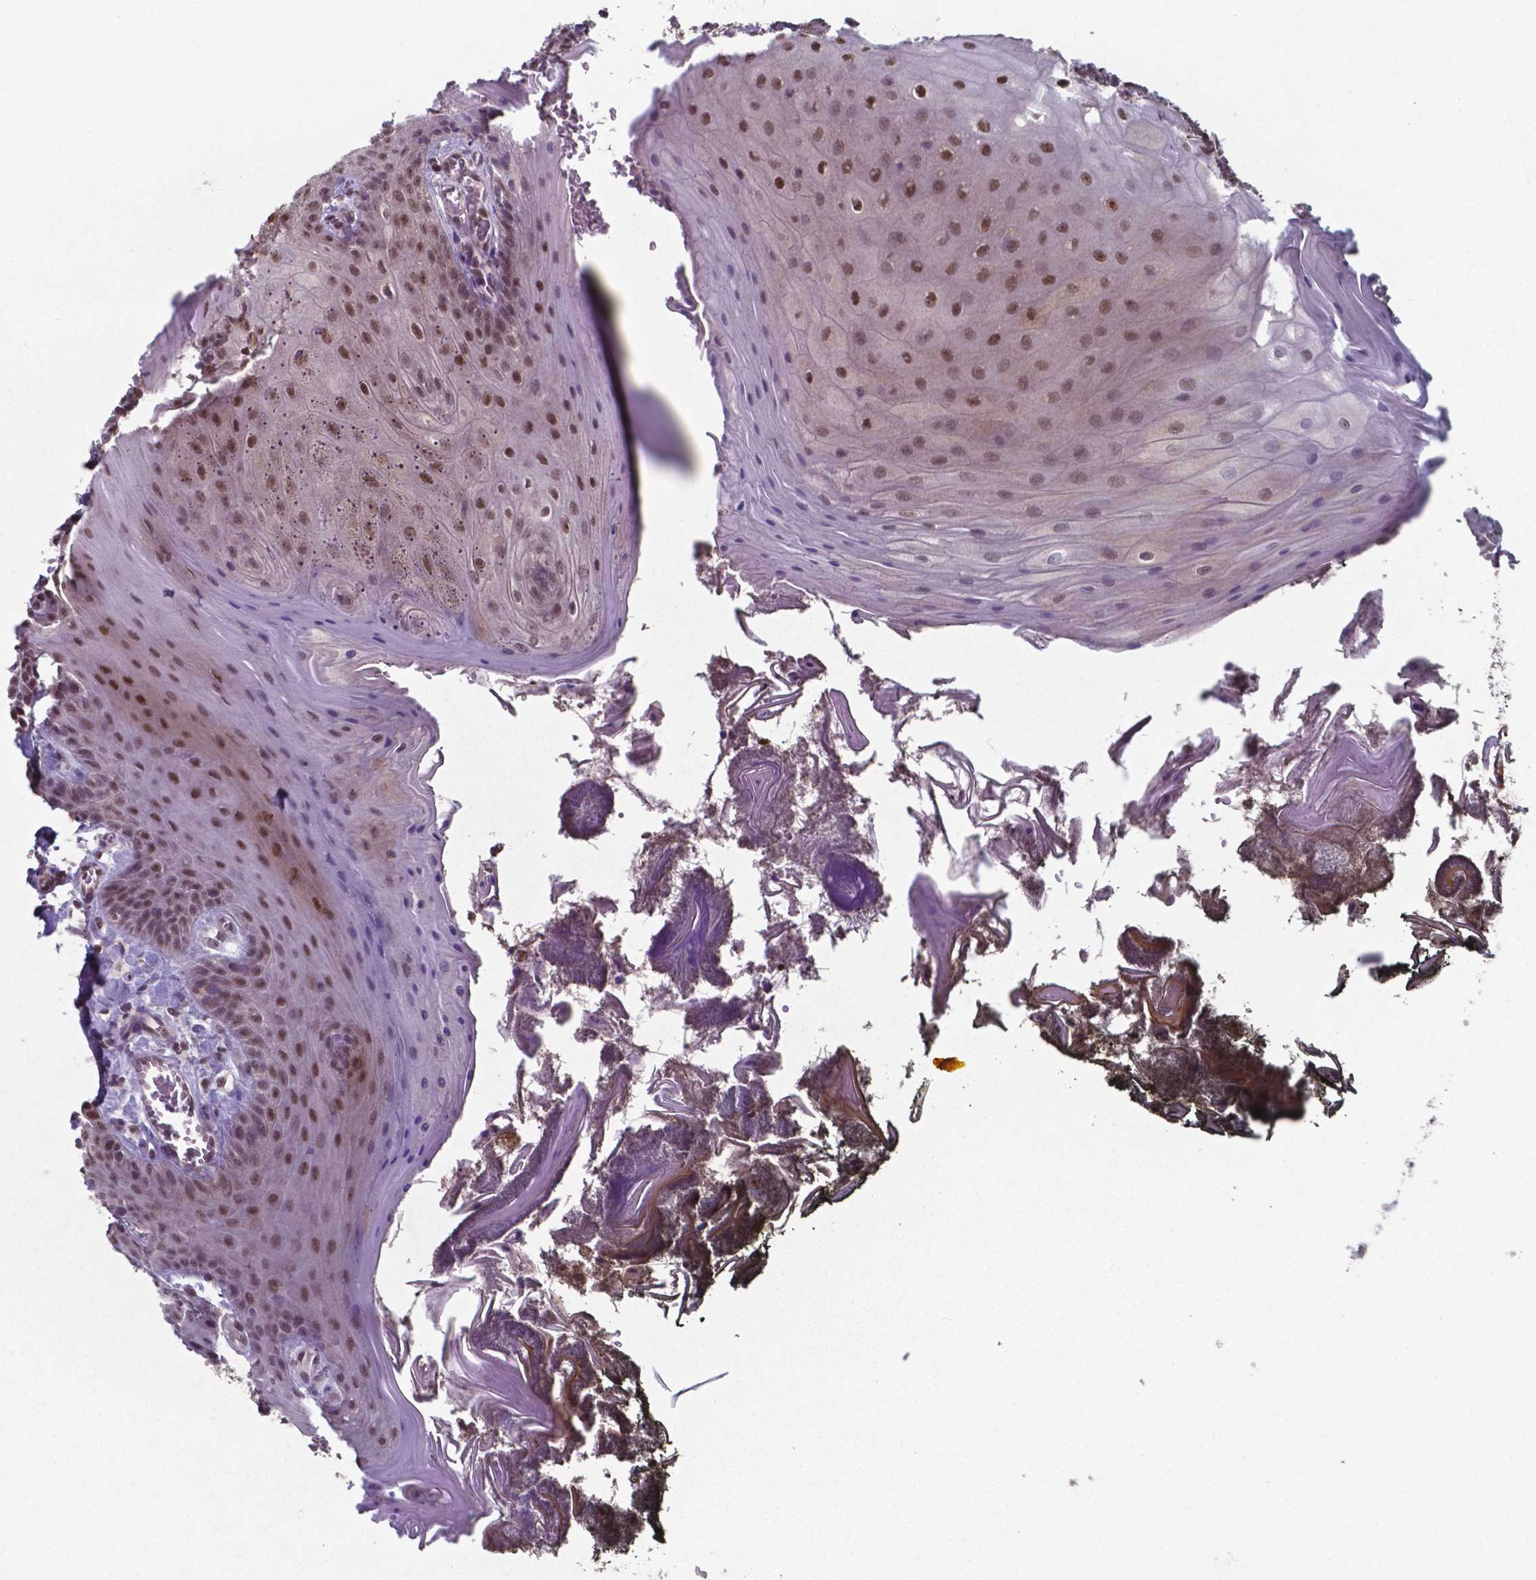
{"staining": {"intensity": "strong", "quantity": ">75%", "location": "nuclear"}, "tissue": "oral mucosa", "cell_type": "Squamous epithelial cells", "image_type": "normal", "snomed": [{"axis": "morphology", "description": "Normal tissue, NOS"}, {"axis": "topography", "description": "Oral tissue"}], "caption": "Protein expression by immunohistochemistry displays strong nuclear positivity in about >75% of squamous epithelial cells in normal oral mucosa.", "gene": "UBA1", "patient": {"sex": "male", "age": 9}}